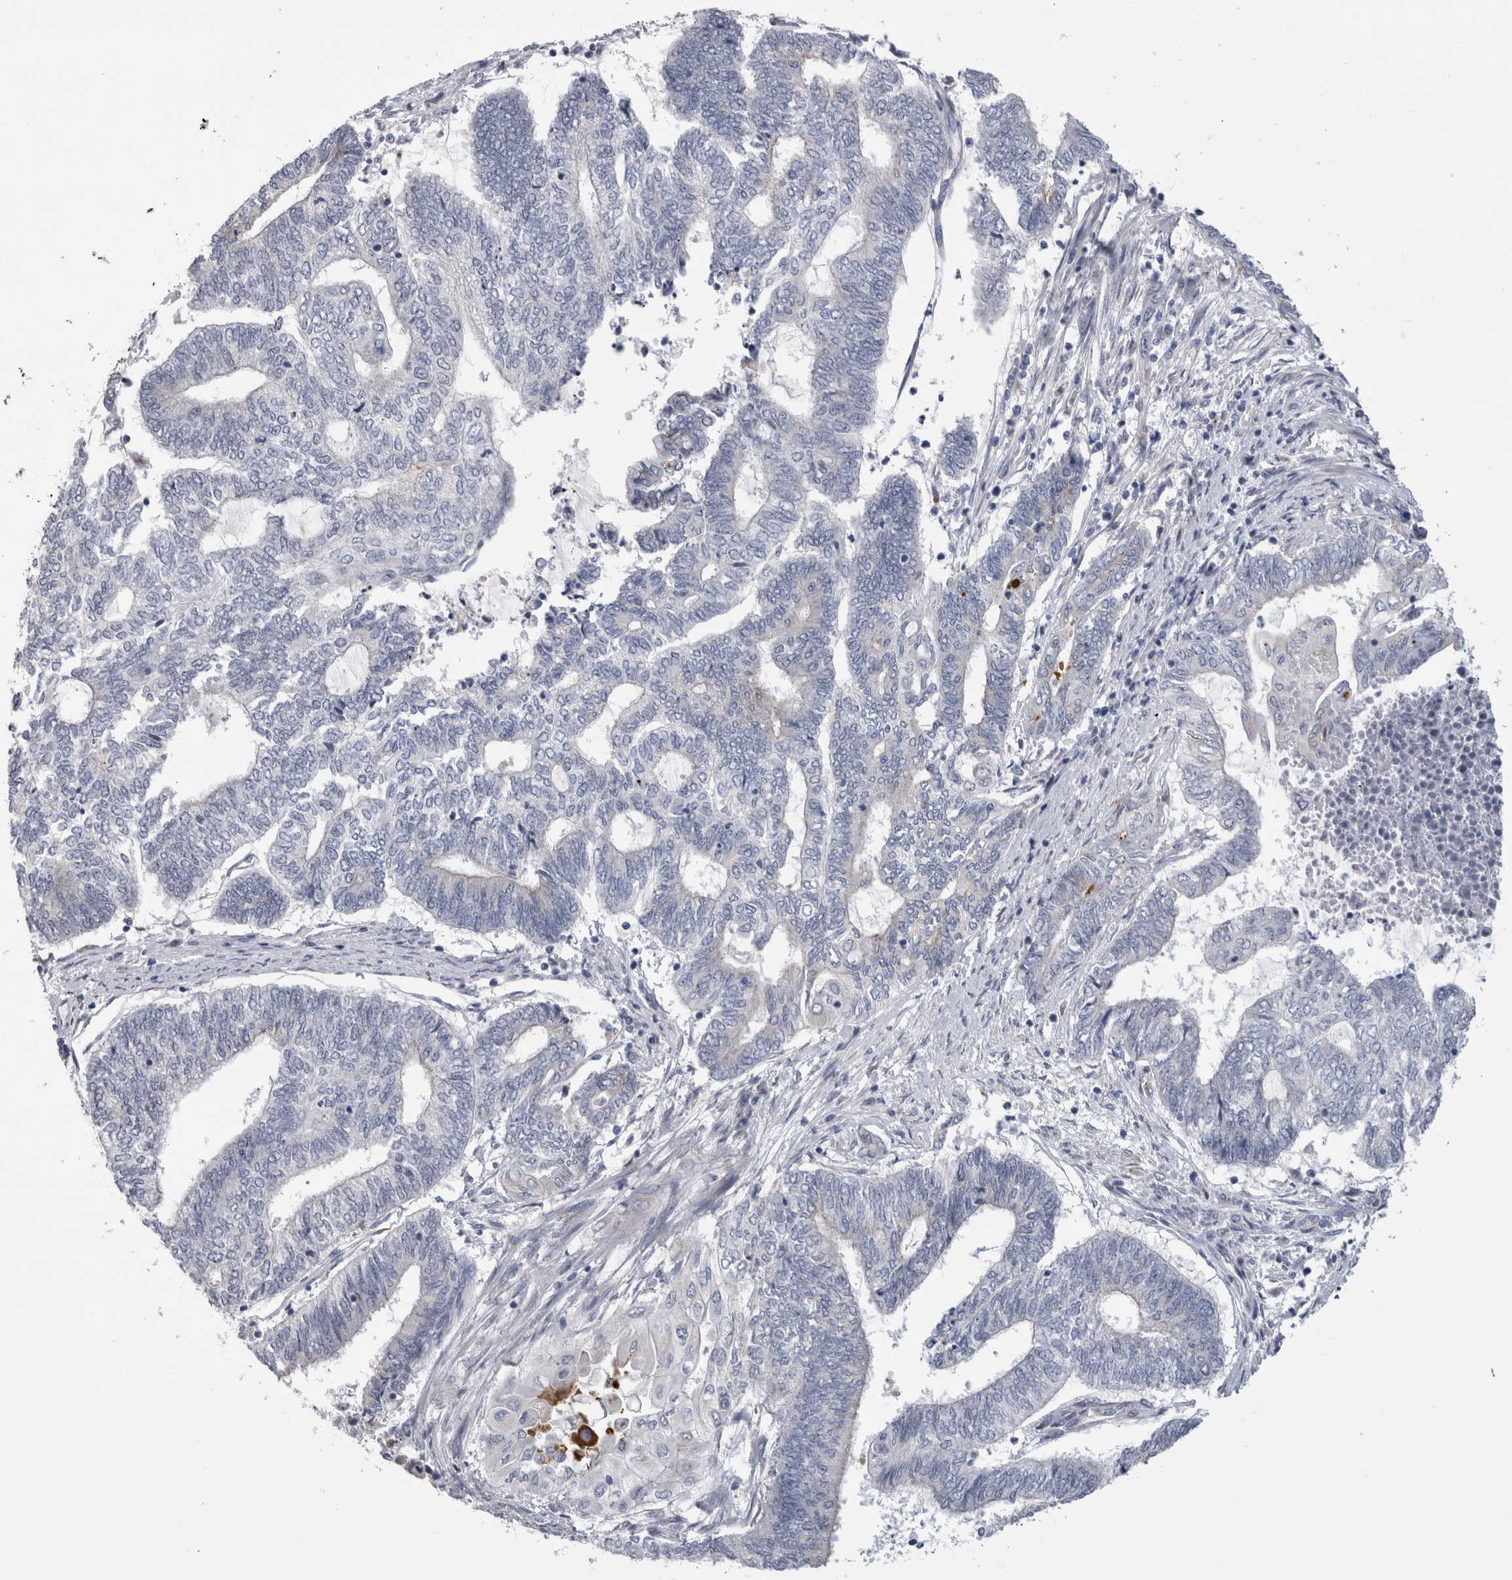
{"staining": {"intensity": "negative", "quantity": "none", "location": "none"}, "tissue": "endometrial cancer", "cell_type": "Tumor cells", "image_type": "cancer", "snomed": [{"axis": "morphology", "description": "Adenocarcinoma, NOS"}, {"axis": "topography", "description": "Uterus"}, {"axis": "topography", "description": "Endometrium"}], "caption": "Tumor cells are negative for brown protein staining in adenocarcinoma (endometrial).", "gene": "AKAP9", "patient": {"sex": "female", "age": 70}}